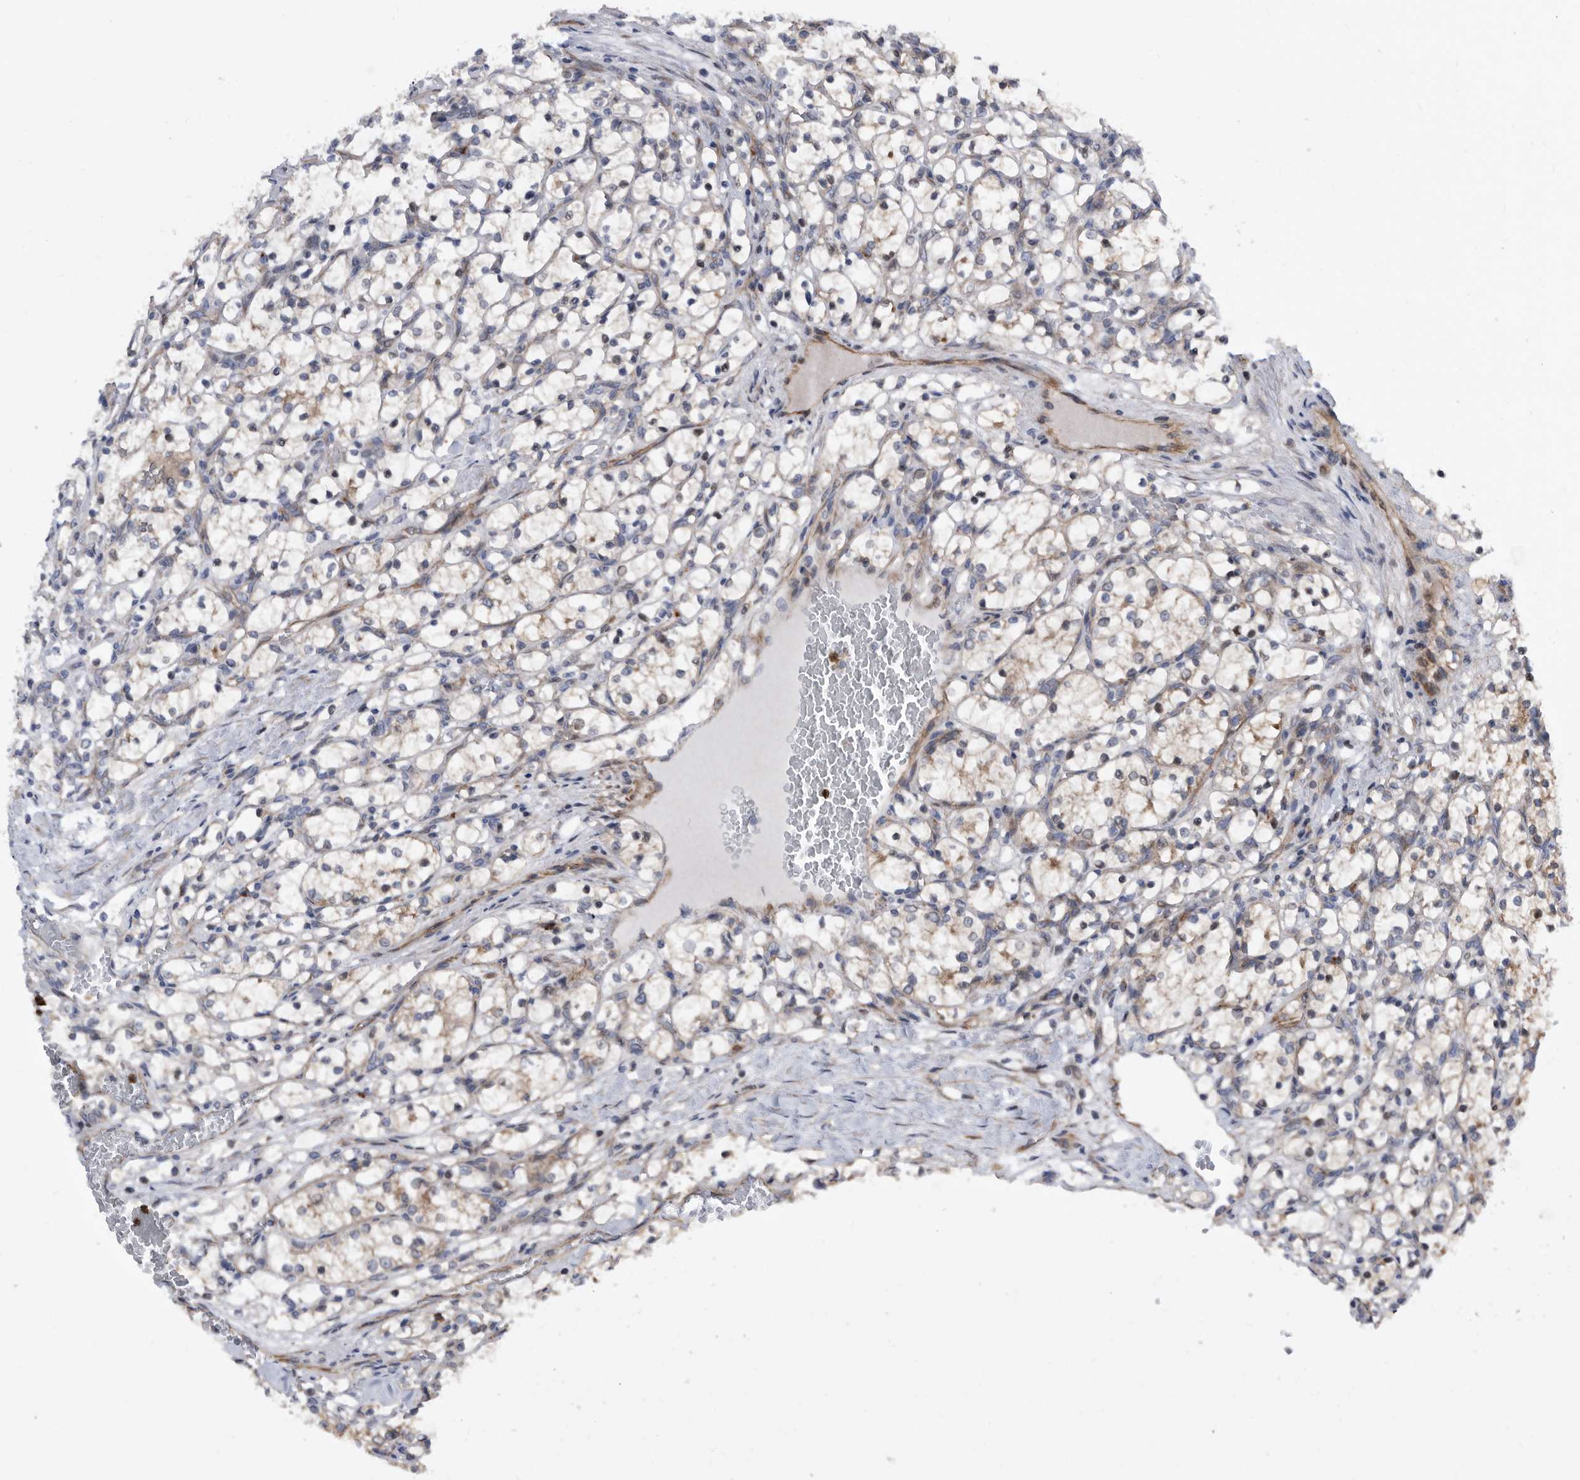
{"staining": {"intensity": "weak", "quantity": "<25%", "location": "cytoplasmic/membranous"}, "tissue": "renal cancer", "cell_type": "Tumor cells", "image_type": "cancer", "snomed": [{"axis": "morphology", "description": "Adenocarcinoma, NOS"}, {"axis": "topography", "description": "Kidney"}], "caption": "This image is of renal cancer (adenocarcinoma) stained with immunohistochemistry to label a protein in brown with the nuclei are counter-stained blue. There is no positivity in tumor cells. (DAB (3,3'-diaminobenzidine) immunohistochemistry, high magnification).", "gene": "SERINC2", "patient": {"sex": "female", "age": 69}}